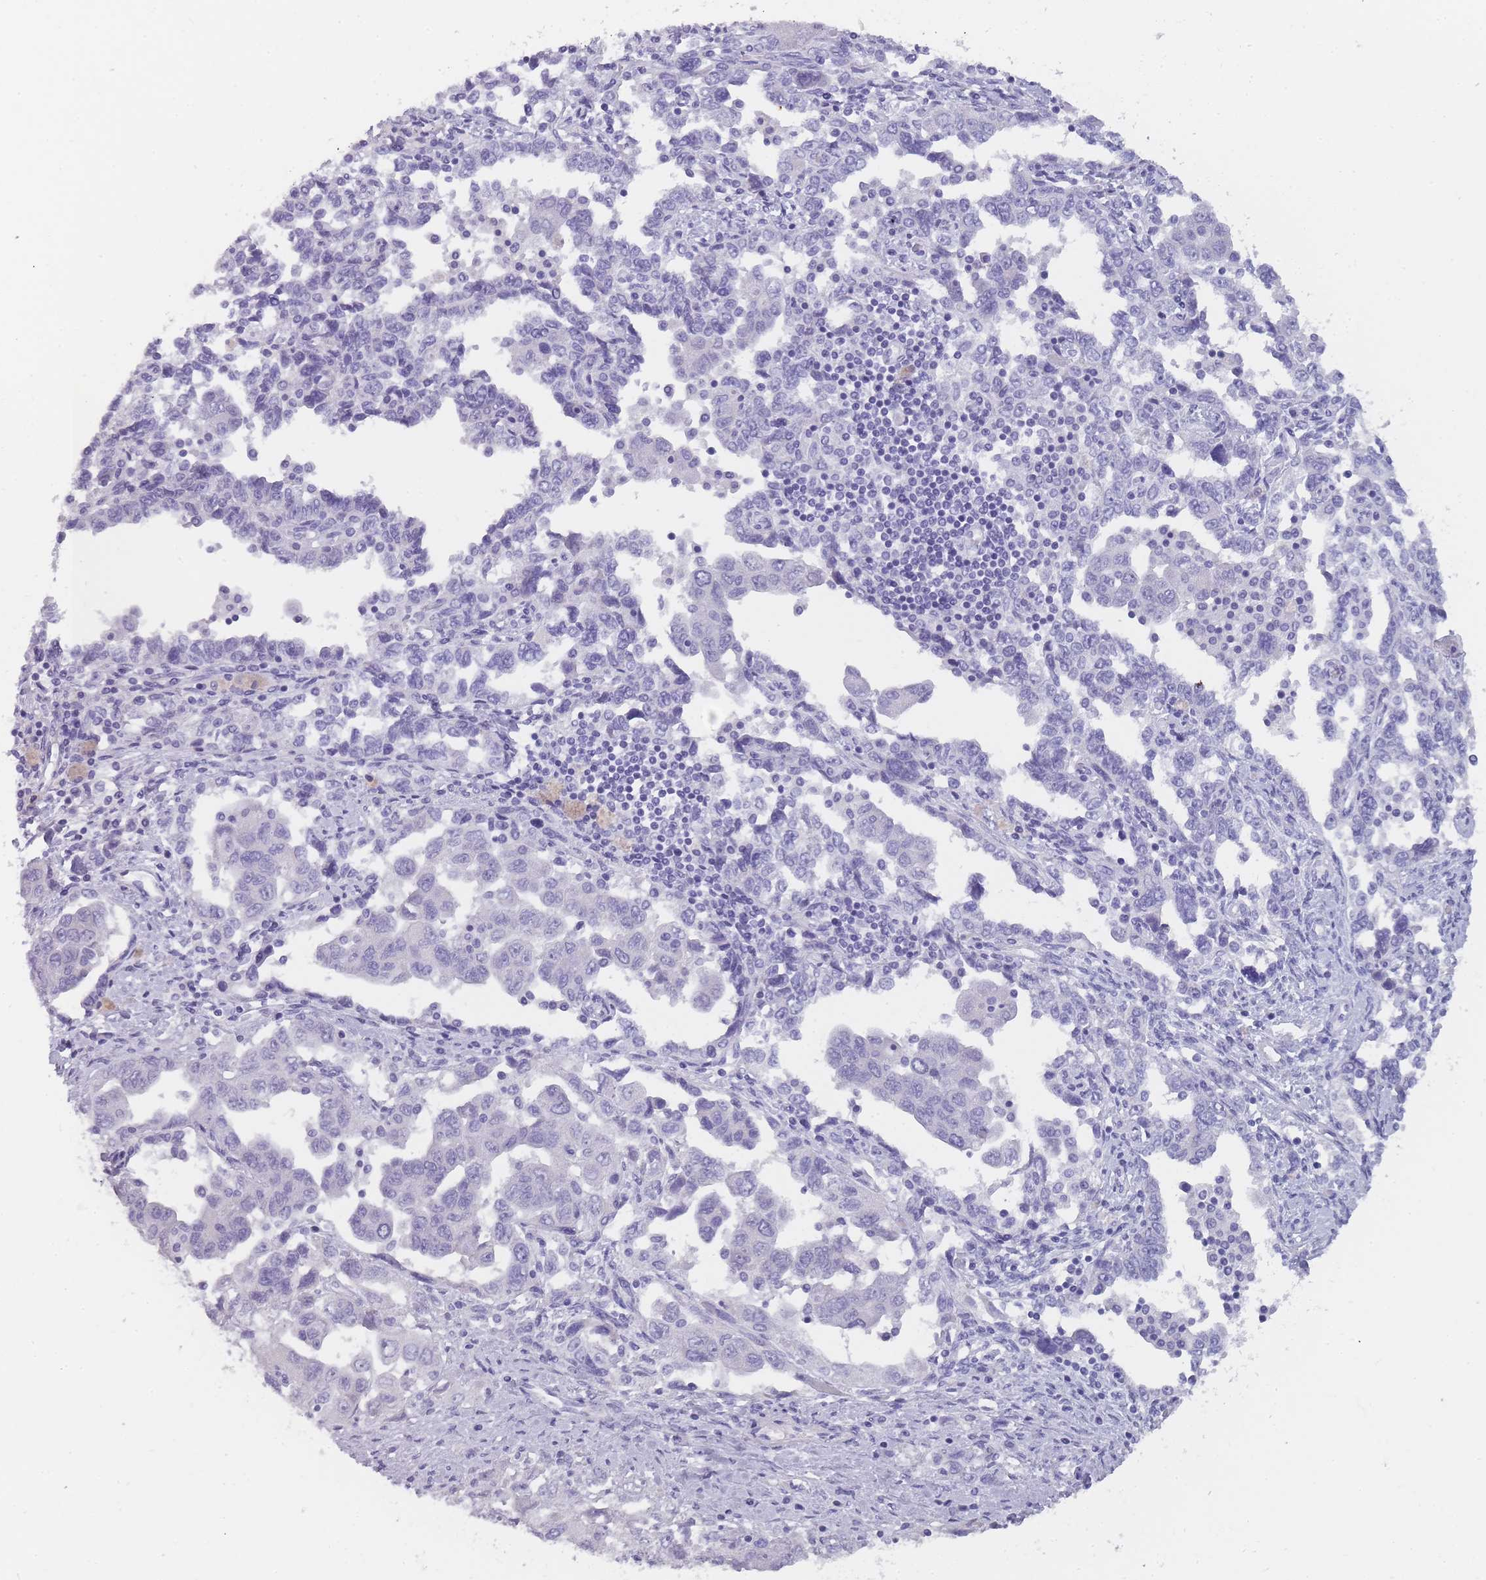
{"staining": {"intensity": "negative", "quantity": "none", "location": "none"}, "tissue": "ovarian cancer", "cell_type": "Tumor cells", "image_type": "cancer", "snomed": [{"axis": "morphology", "description": "Carcinoma, NOS"}, {"axis": "morphology", "description": "Cystadenocarcinoma, serous, NOS"}, {"axis": "topography", "description": "Ovary"}], "caption": "Immunohistochemistry (IHC) of human serous cystadenocarcinoma (ovarian) reveals no positivity in tumor cells.", "gene": "TCP11", "patient": {"sex": "female", "age": 69}}